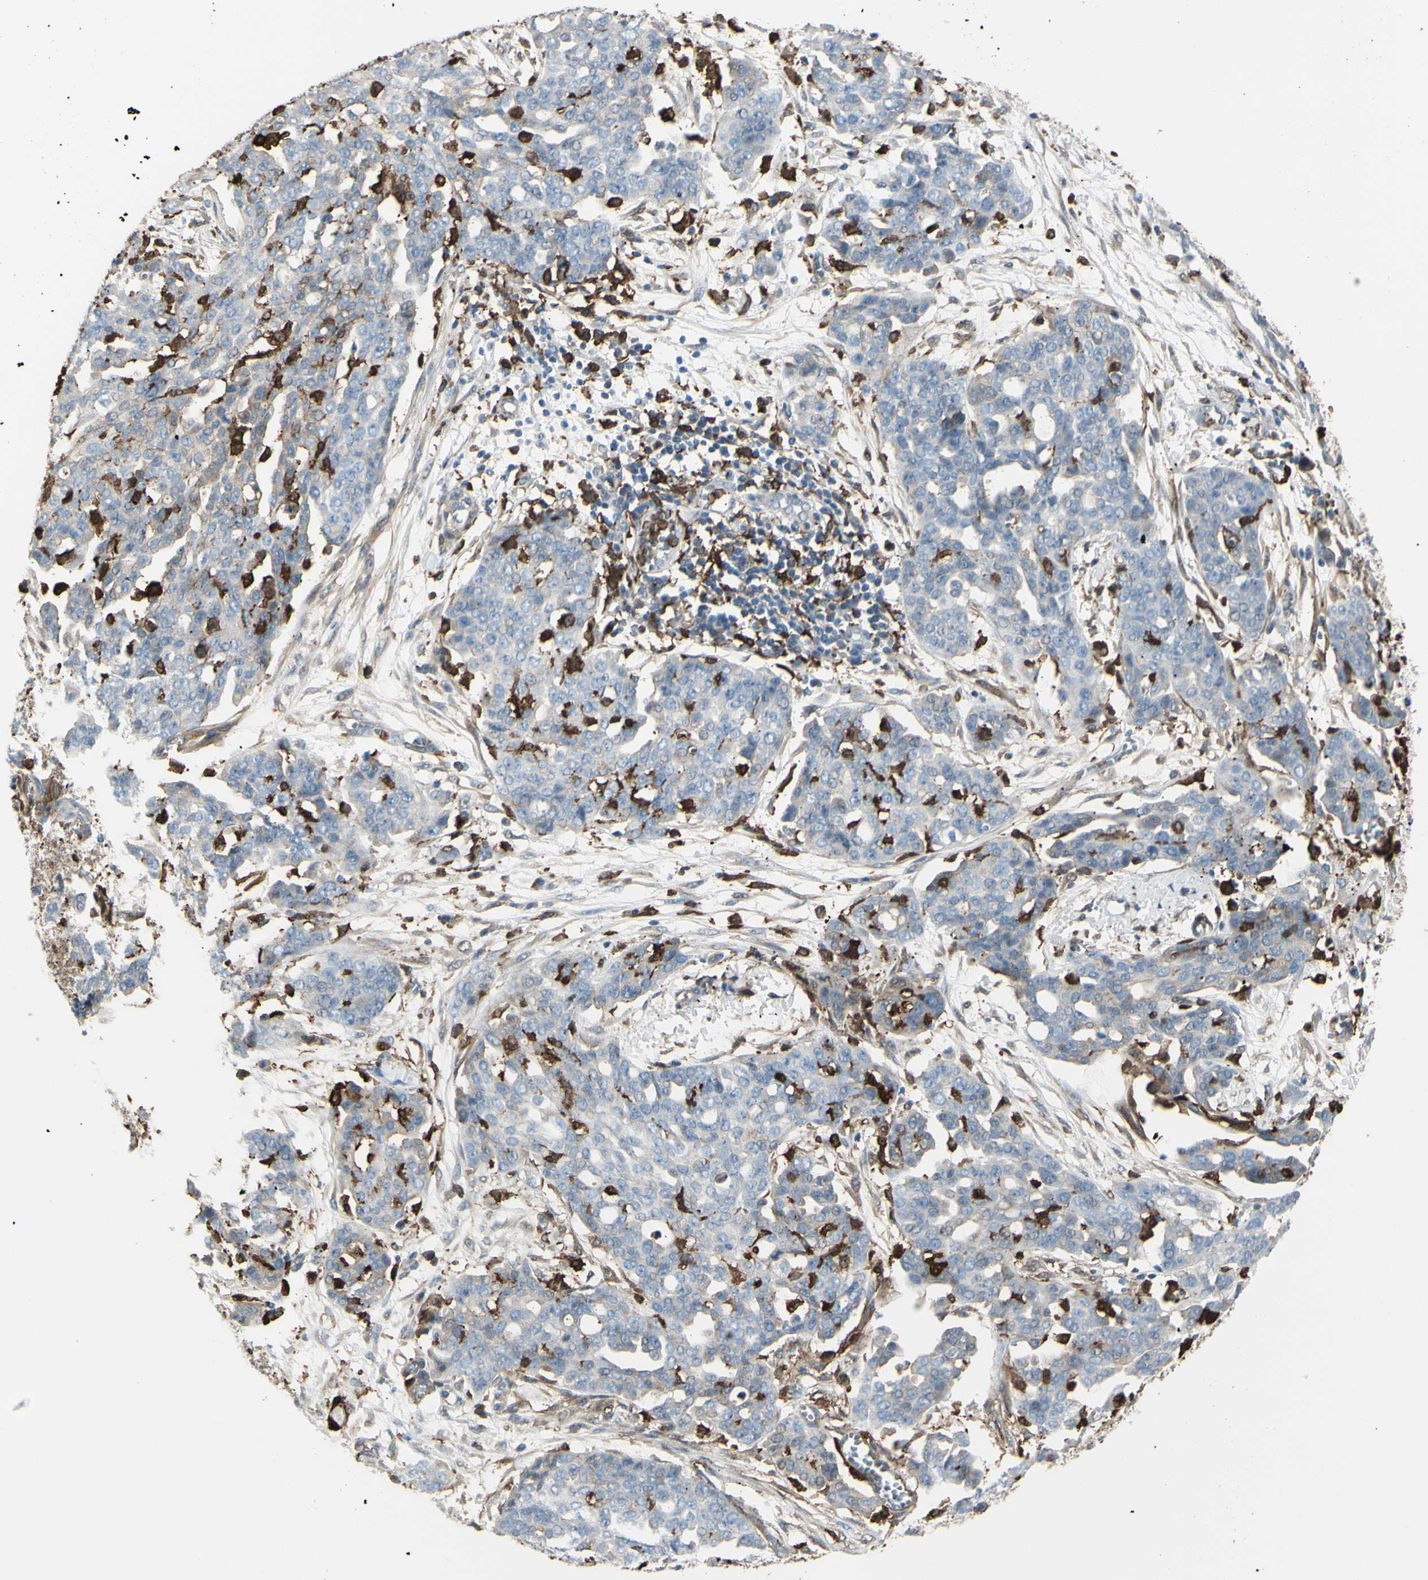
{"staining": {"intensity": "negative", "quantity": "none", "location": "none"}, "tissue": "ovarian cancer", "cell_type": "Tumor cells", "image_type": "cancer", "snomed": [{"axis": "morphology", "description": "Cystadenocarcinoma, serous, NOS"}, {"axis": "topography", "description": "Soft tissue"}, {"axis": "topography", "description": "Ovary"}], "caption": "High power microscopy micrograph of an immunohistochemistry photomicrograph of ovarian cancer (serous cystadenocarcinoma), revealing no significant staining in tumor cells.", "gene": "GSN", "patient": {"sex": "female", "age": 57}}